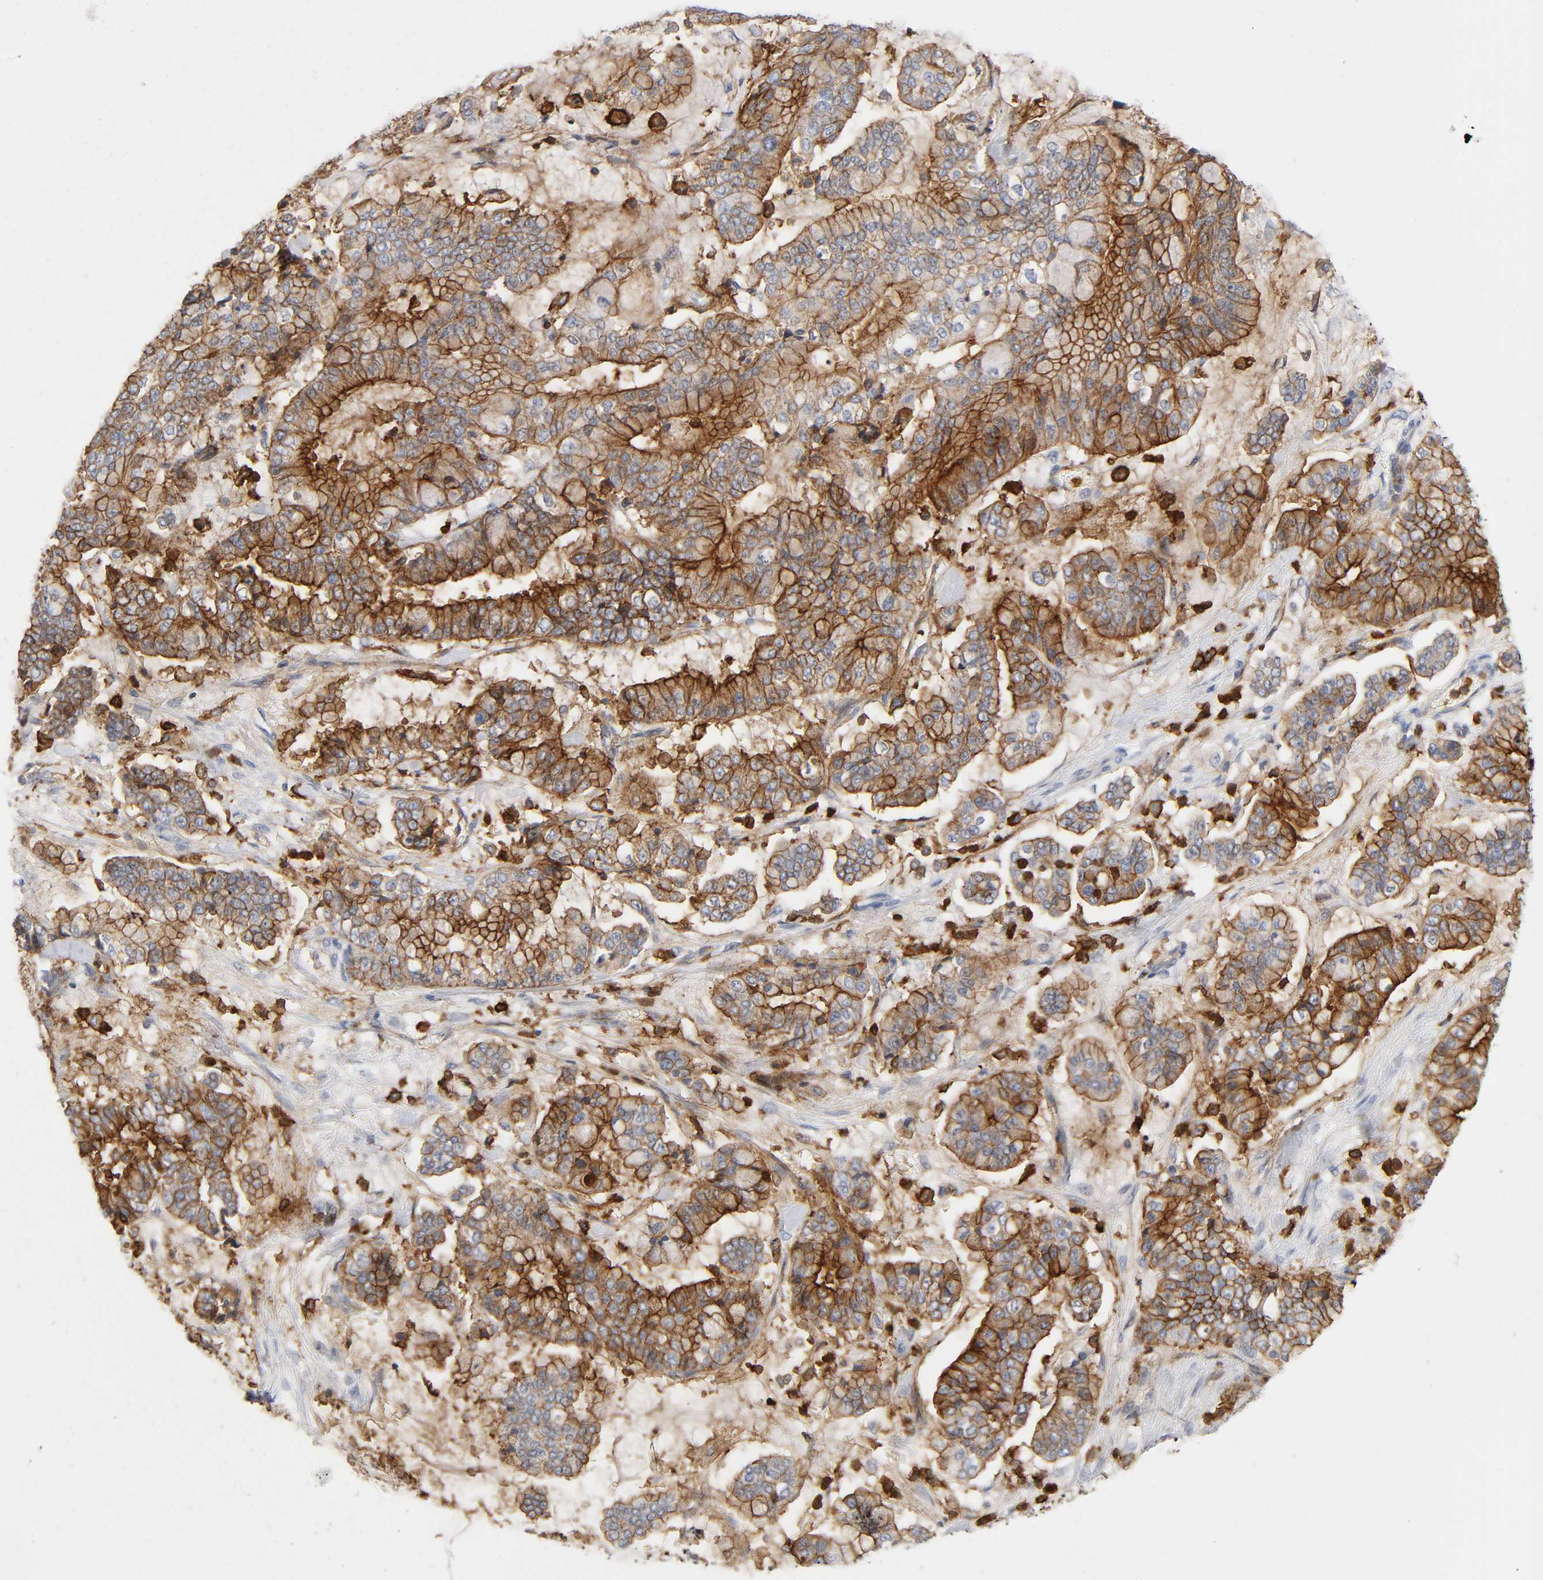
{"staining": {"intensity": "moderate", "quantity": ">75%", "location": "cytoplasmic/membranous"}, "tissue": "stomach cancer", "cell_type": "Tumor cells", "image_type": "cancer", "snomed": [{"axis": "morphology", "description": "Normal tissue, NOS"}, {"axis": "morphology", "description": "Adenocarcinoma, NOS"}, {"axis": "topography", "description": "Stomach, upper"}, {"axis": "topography", "description": "Stomach"}], "caption": "High-power microscopy captured an immunohistochemistry (IHC) micrograph of stomach cancer, revealing moderate cytoplasmic/membranous positivity in about >75% of tumor cells.", "gene": "LYN", "patient": {"sex": "male", "age": 76}}